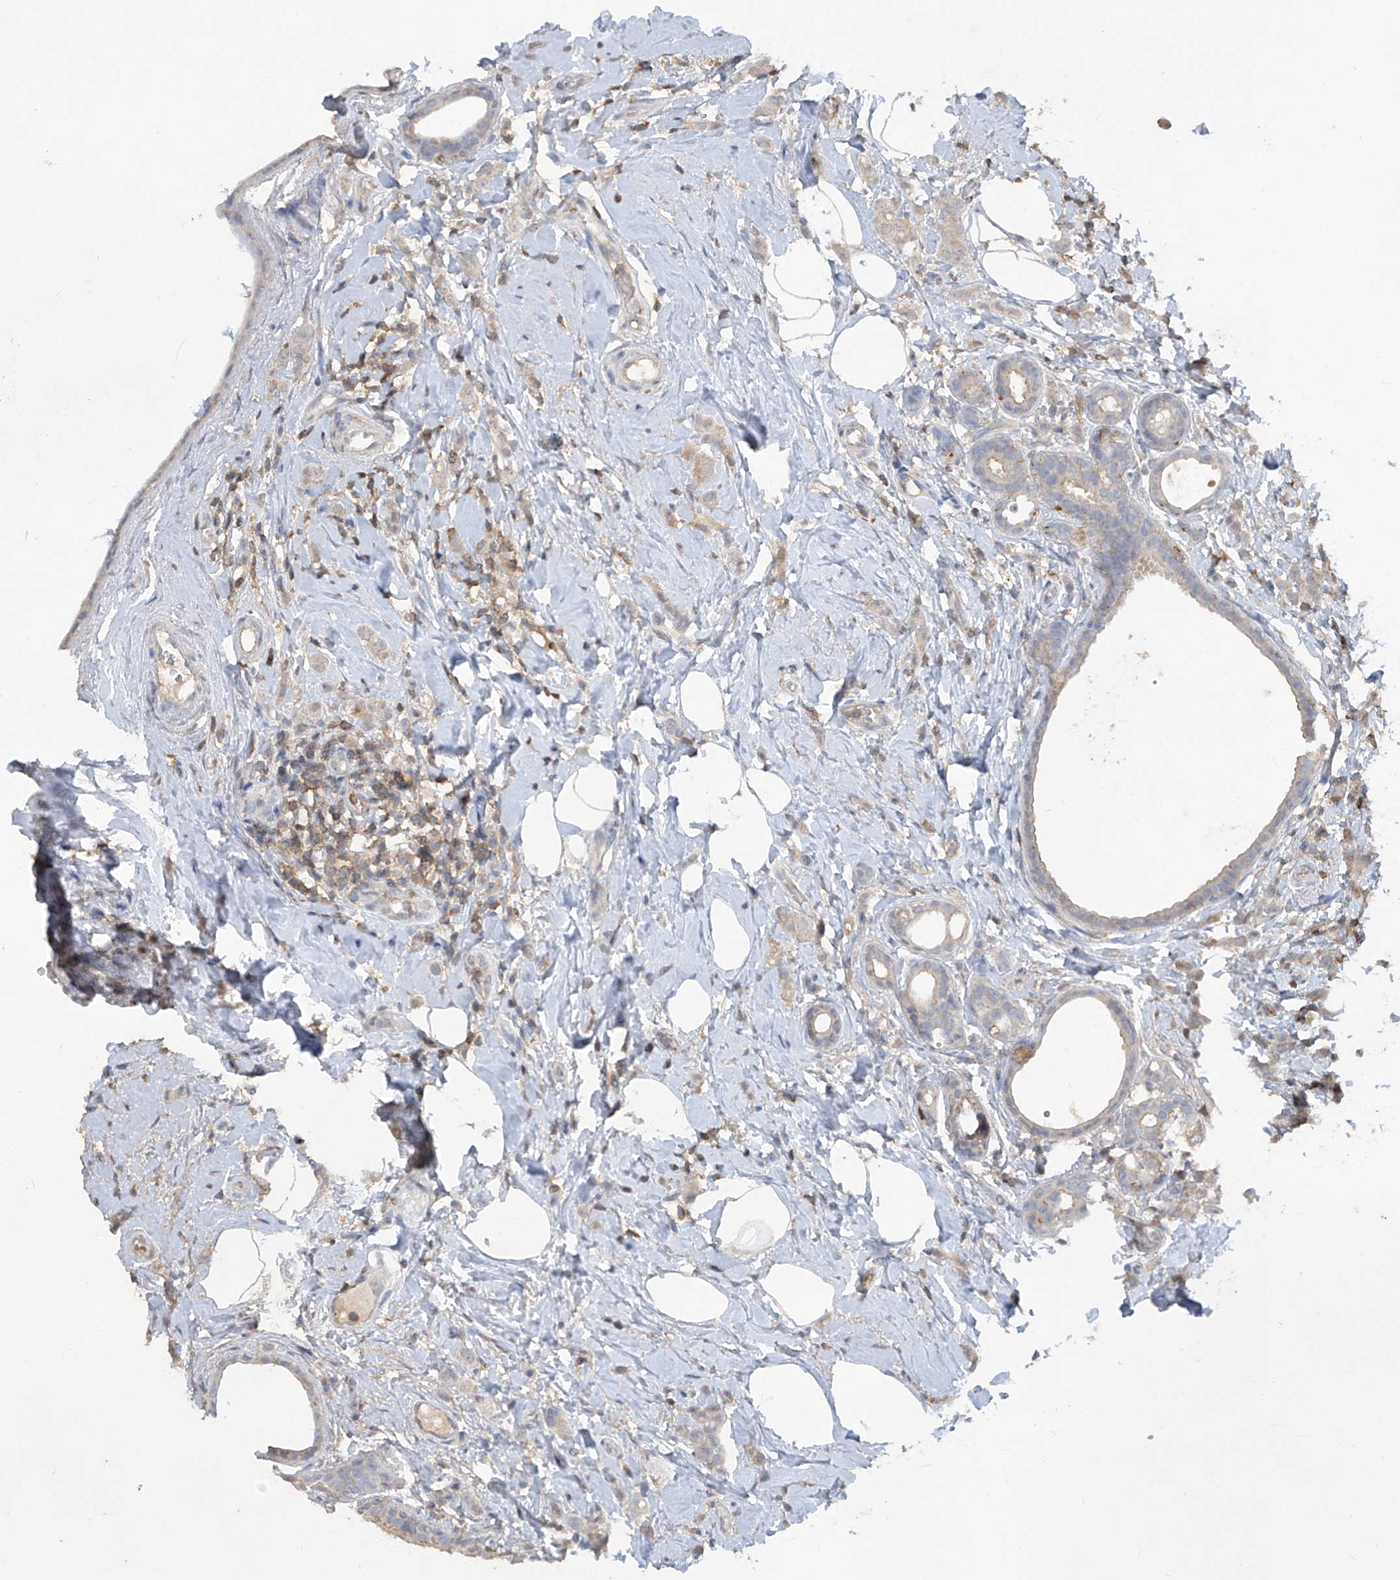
{"staining": {"intensity": "weak", "quantity": "<25%", "location": "cytoplasmic/membranous"}, "tissue": "breast cancer", "cell_type": "Tumor cells", "image_type": "cancer", "snomed": [{"axis": "morphology", "description": "Lobular carcinoma"}, {"axis": "topography", "description": "Breast"}], "caption": "High power microscopy photomicrograph of an immunohistochemistry (IHC) image of breast cancer (lobular carcinoma), revealing no significant positivity in tumor cells.", "gene": "HAS3", "patient": {"sex": "female", "age": 47}}